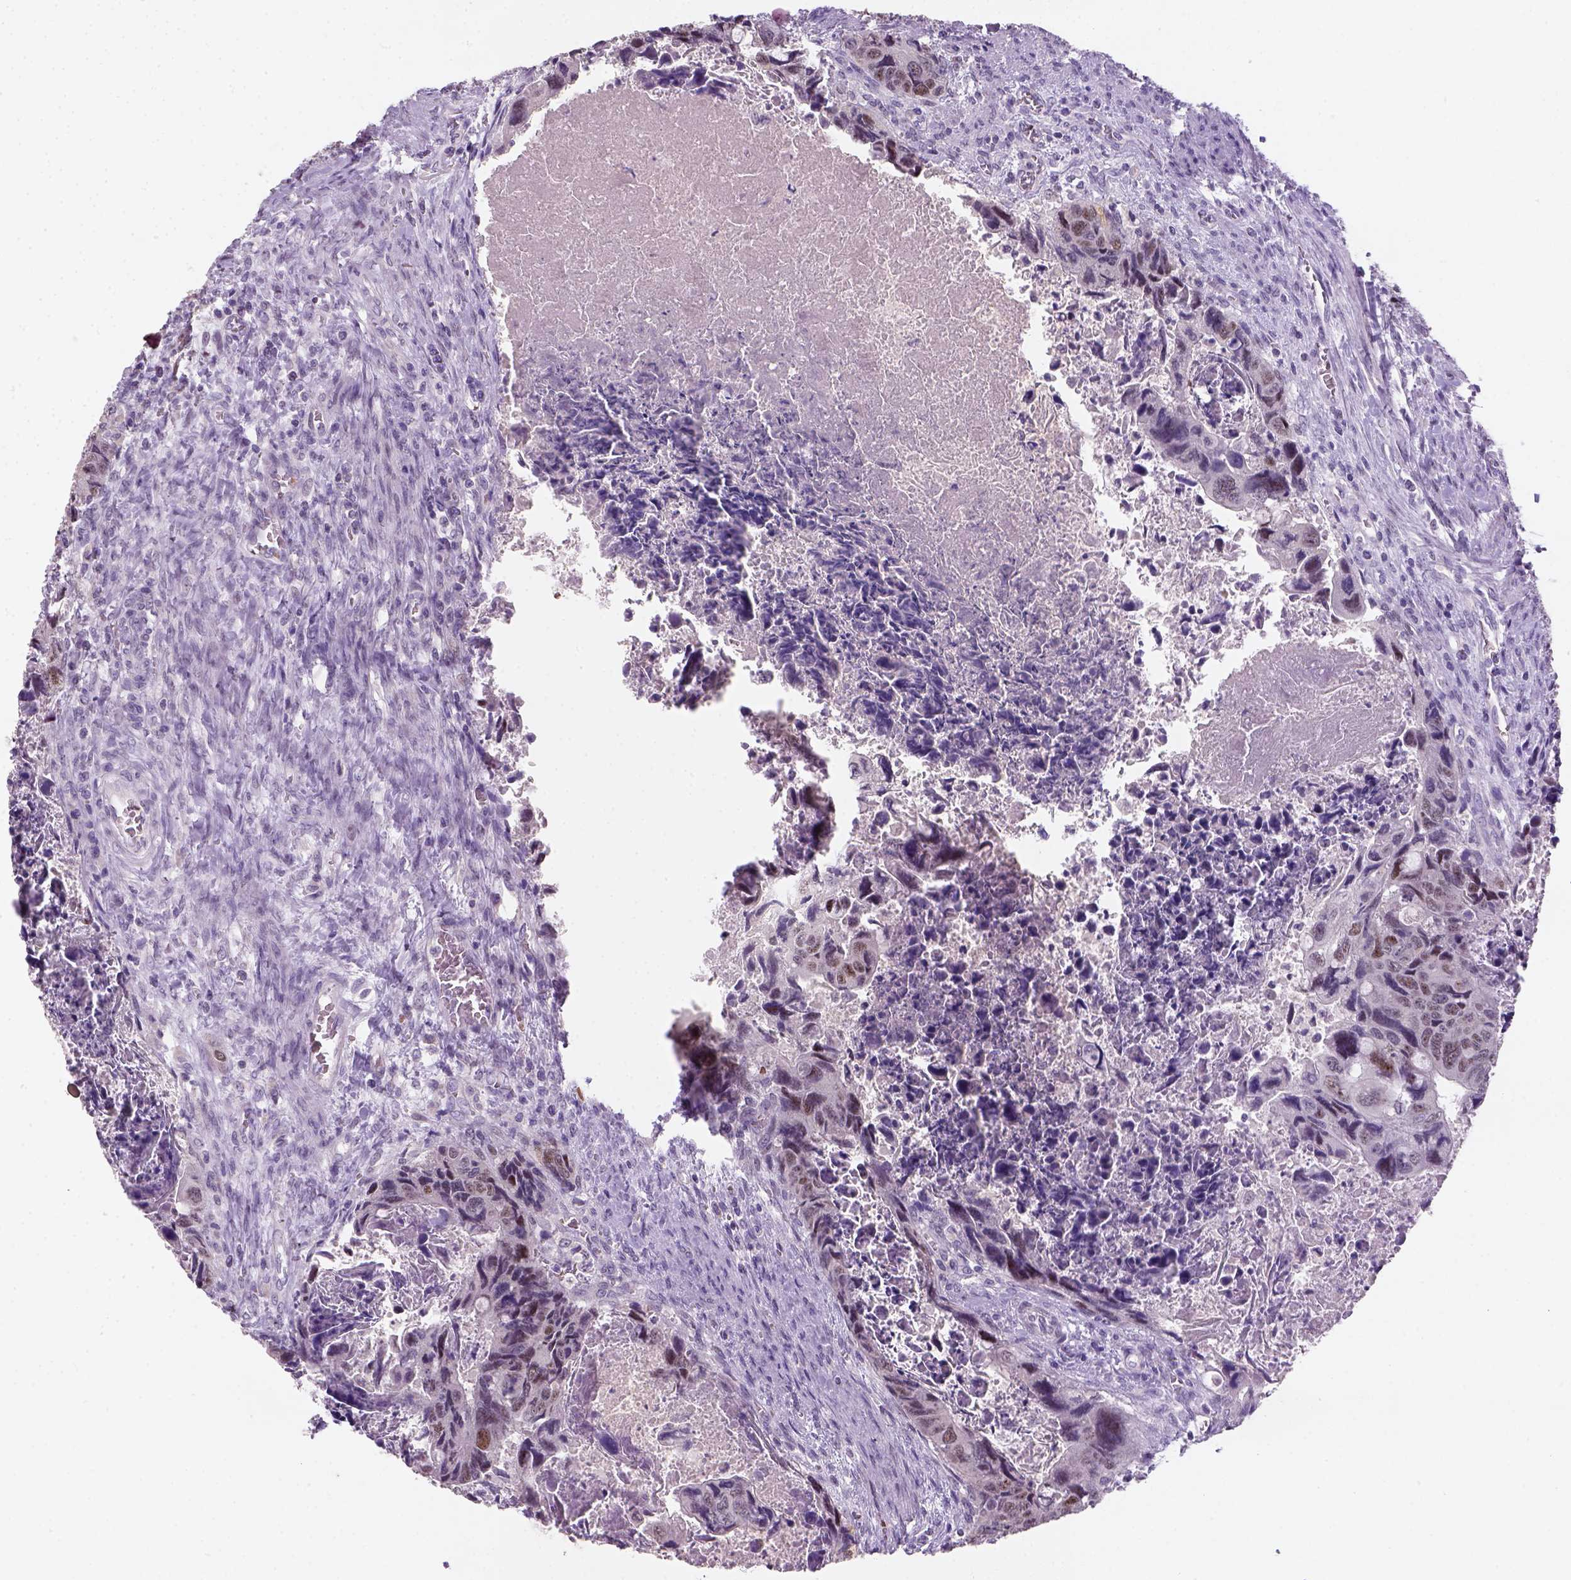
{"staining": {"intensity": "moderate", "quantity": "25%-75%", "location": "nuclear"}, "tissue": "colorectal cancer", "cell_type": "Tumor cells", "image_type": "cancer", "snomed": [{"axis": "morphology", "description": "Adenocarcinoma, NOS"}, {"axis": "topography", "description": "Rectum"}], "caption": "Protein analysis of colorectal adenocarcinoma tissue shows moderate nuclear expression in about 25%-75% of tumor cells.", "gene": "ZMAT4", "patient": {"sex": "male", "age": 62}}